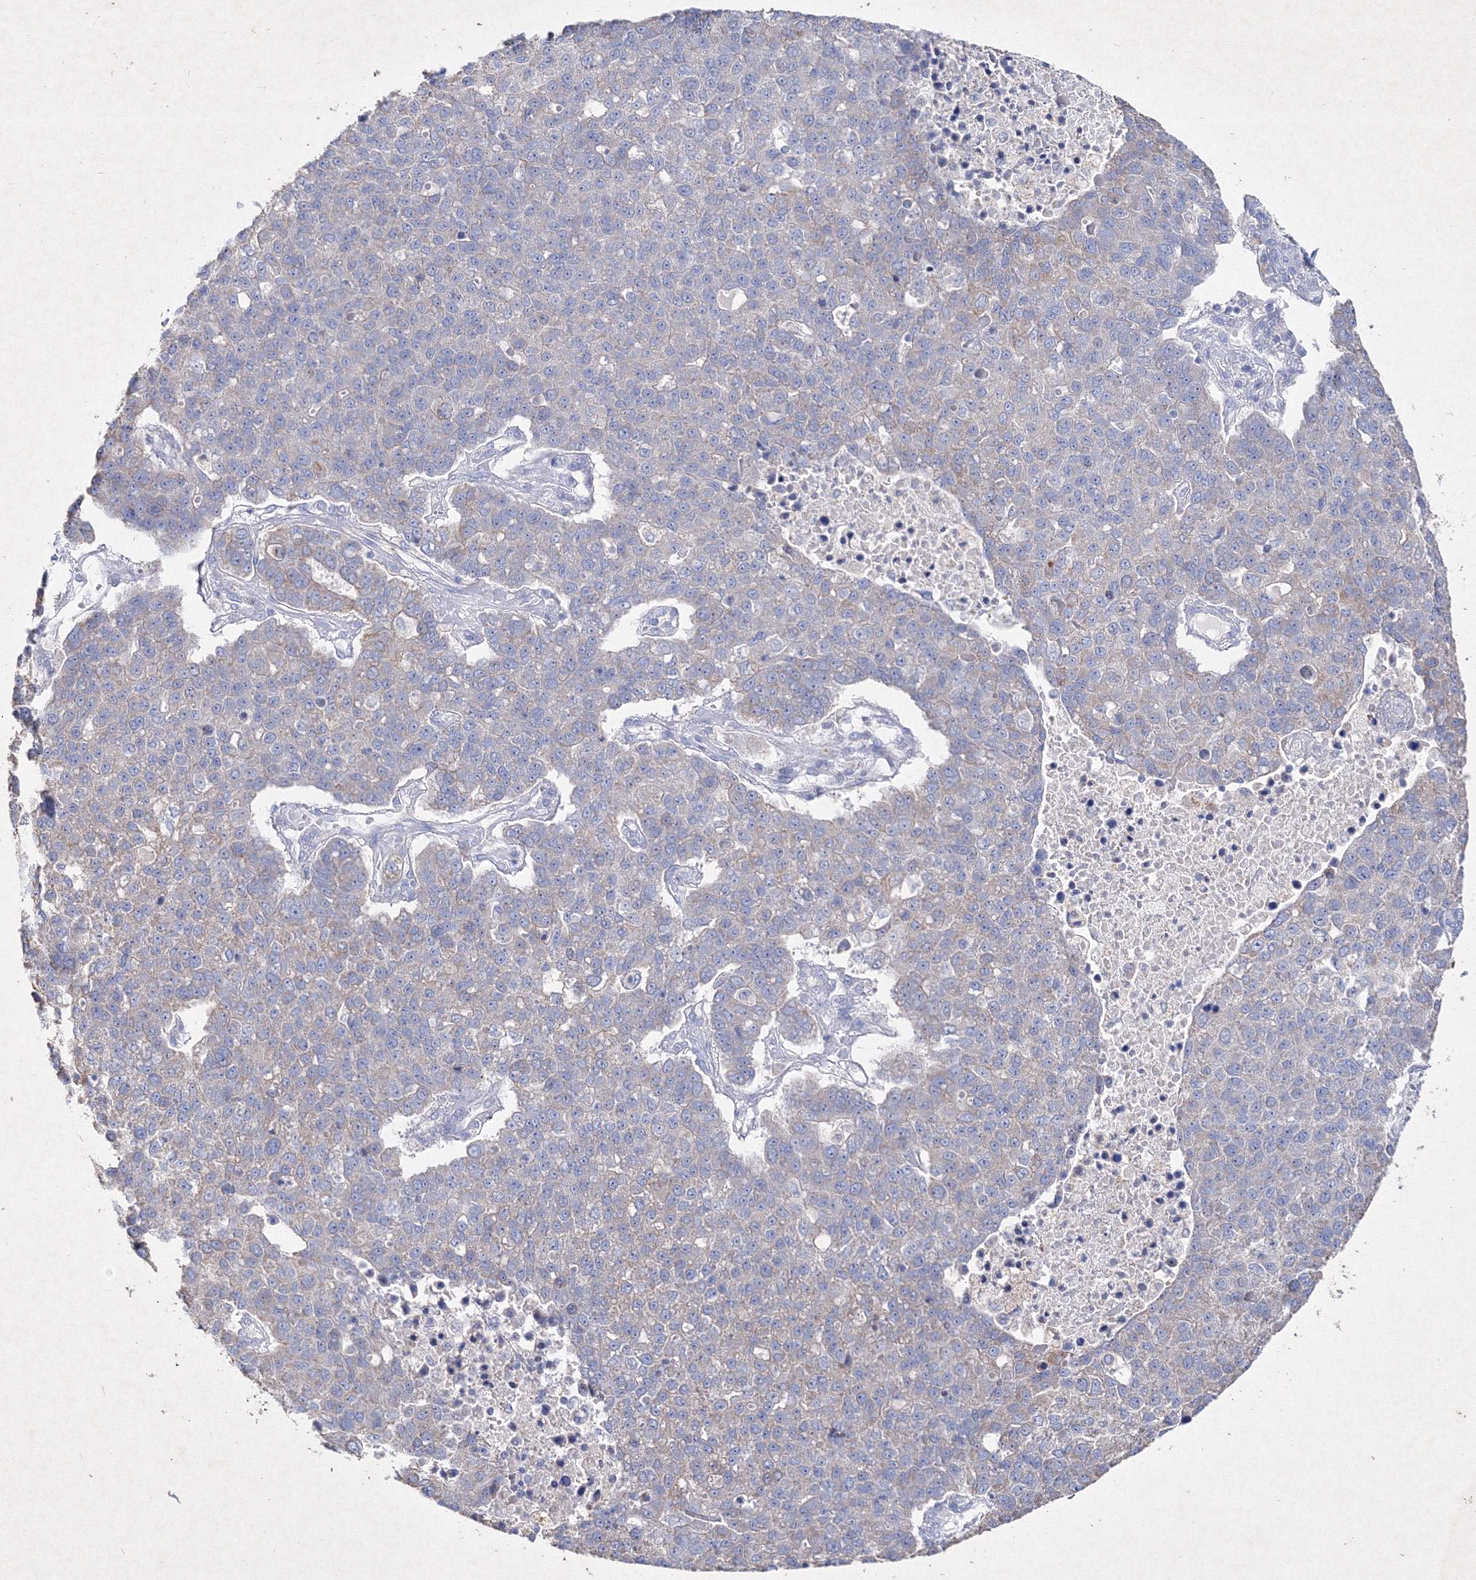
{"staining": {"intensity": "weak", "quantity": "<25%", "location": "cytoplasmic/membranous"}, "tissue": "pancreatic cancer", "cell_type": "Tumor cells", "image_type": "cancer", "snomed": [{"axis": "morphology", "description": "Adenocarcinoma, NOS"}, {"axis": "topography", "description": "Pancreas"}], "caption": "IHC of human pancreatic cancer (adenocarcinoma) reveals no staining in tumor cells.", "gene": "SMIM29", "patient": {"sex": "female", "age": 61}}